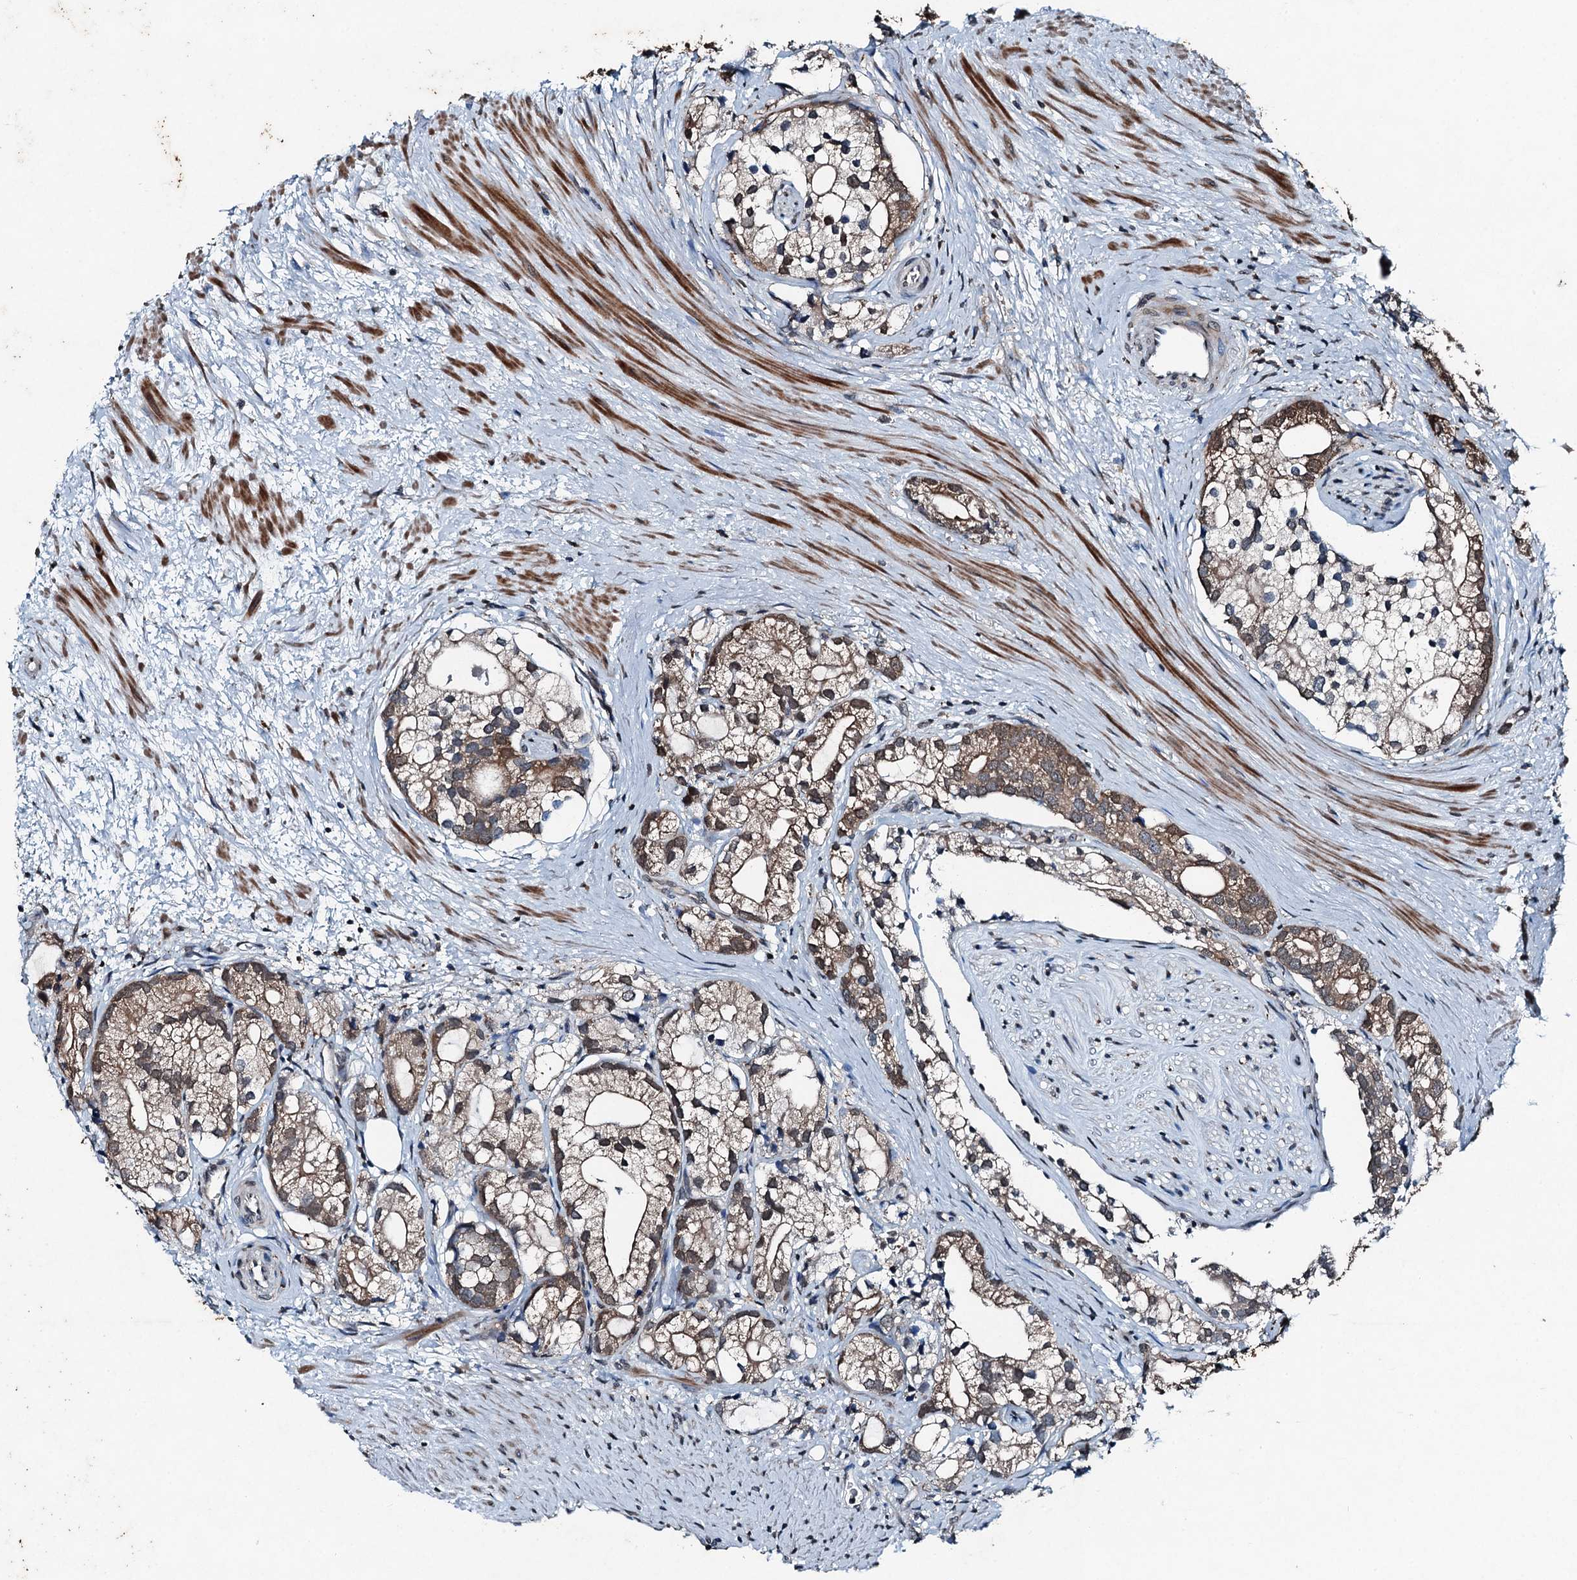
{"staining": {"intensity": "moderate", "quantity": ">75%", "location": "cytoplasmic/membranous"}, "tissue": "prostate cancer", "cell_type": "Tumor cells", "image_type": "cancer", "snomed": [{"axis": "morphology", "description": "Adenocarcinoma, High grade"}, {"axis": "topography", "description": "Prostate"}], "caption": "A brown stain shows moderate cytoplasmic/membranous expression of a protein in human prostate cancer tumor cells.", "gene": "TCTN1", "patient": {"sex": "male", "age": 75}}